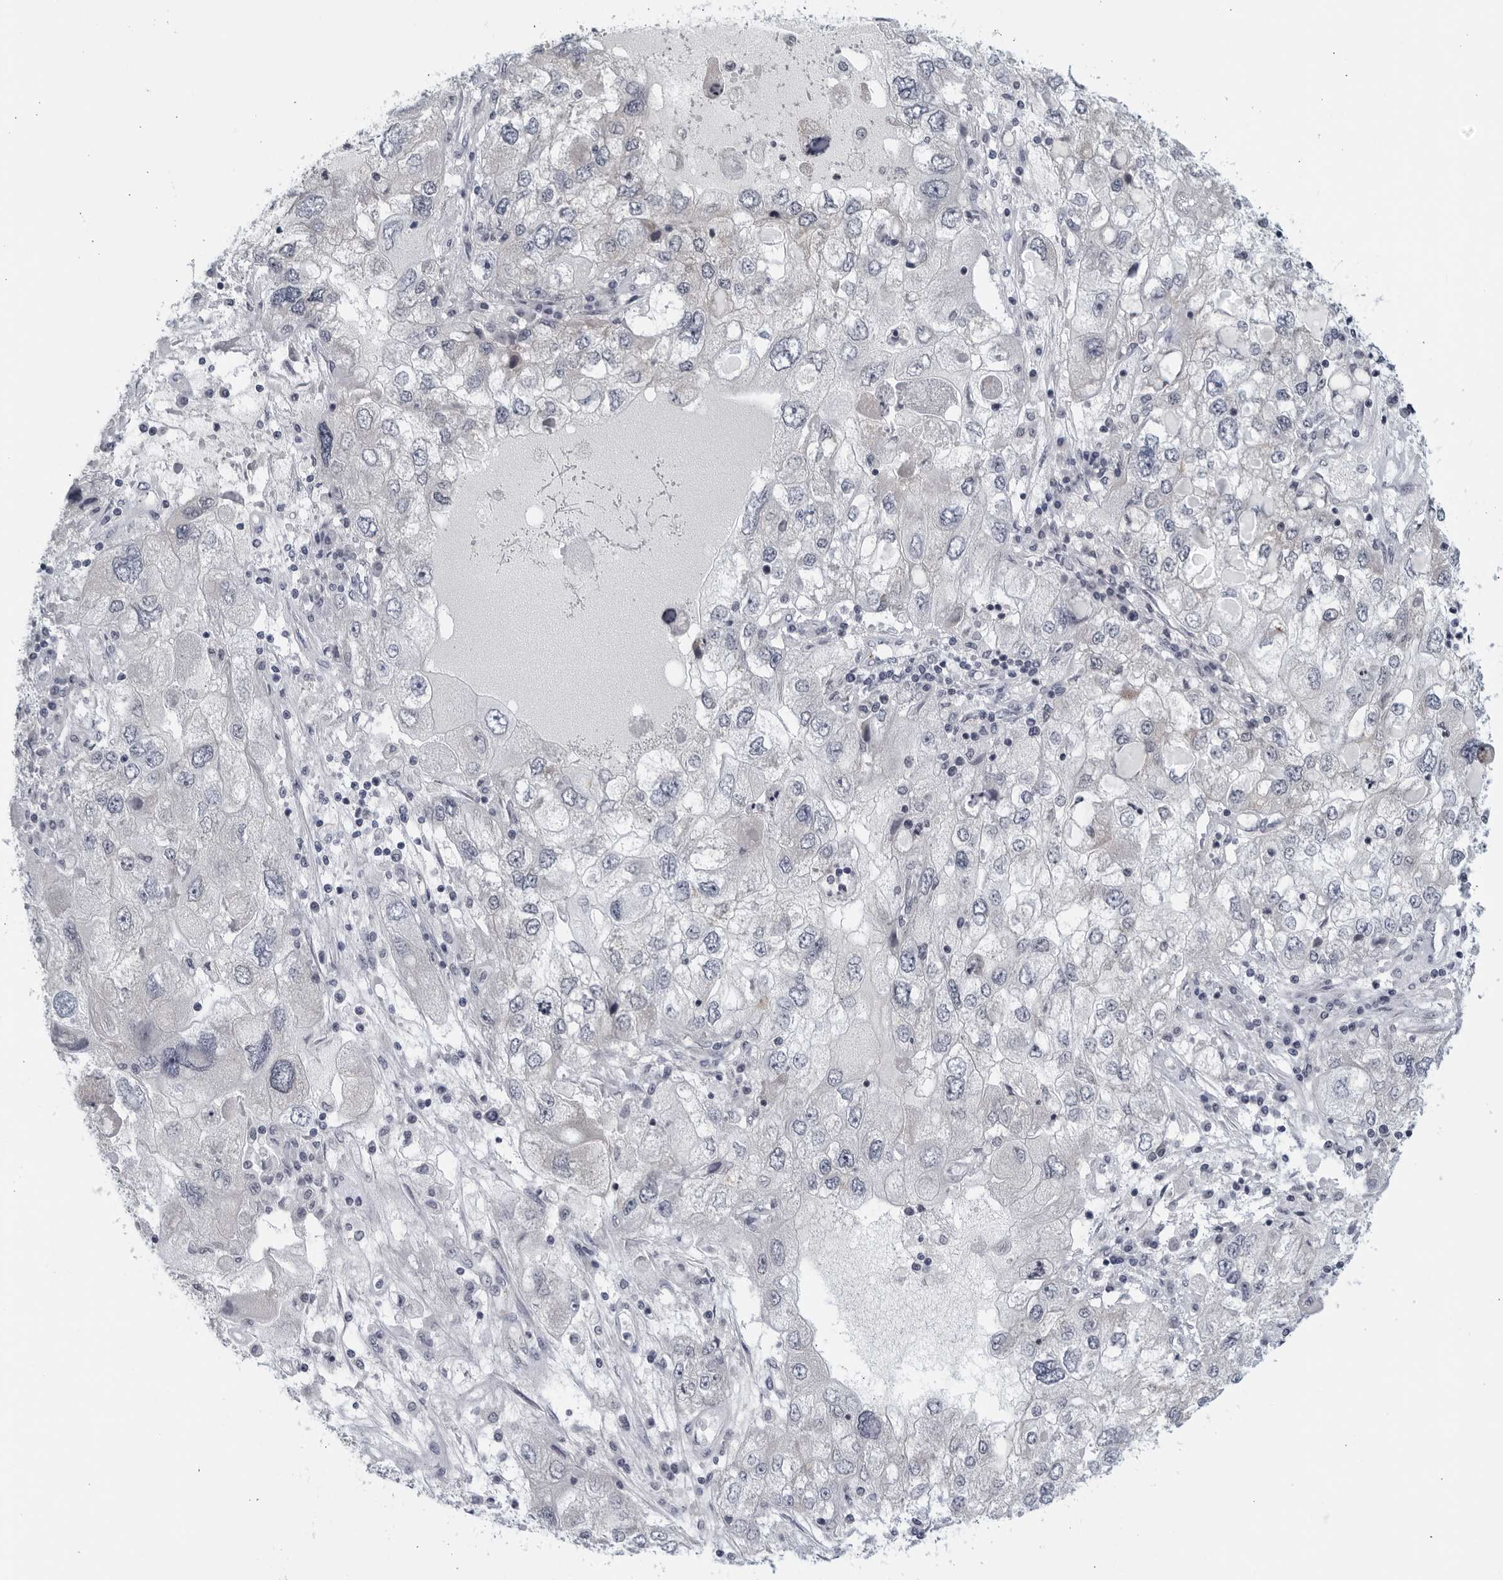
{"staining": {"intensity": "negative", "quantity": "none", "location": "none"}, "tissue": "endometrial cancer", "cell_type": "Tumor cells", "image_type": "cancer", "snomed": [{"axis": "morphology", "description": "Adenocarcinoma, NOS"}, {"axis": "topography", "description": "Endometrium"}], "caption": "Immunohistochemistry histopathology image of neoplastic tissue: adenocarcinoma (endometrial) stained with DAB (3,3'-diaminobenzidine) reveals no significant protein expression in tumor cells.", "gene": "MATN1", "patient": {"sex": "female", "age": 49}}